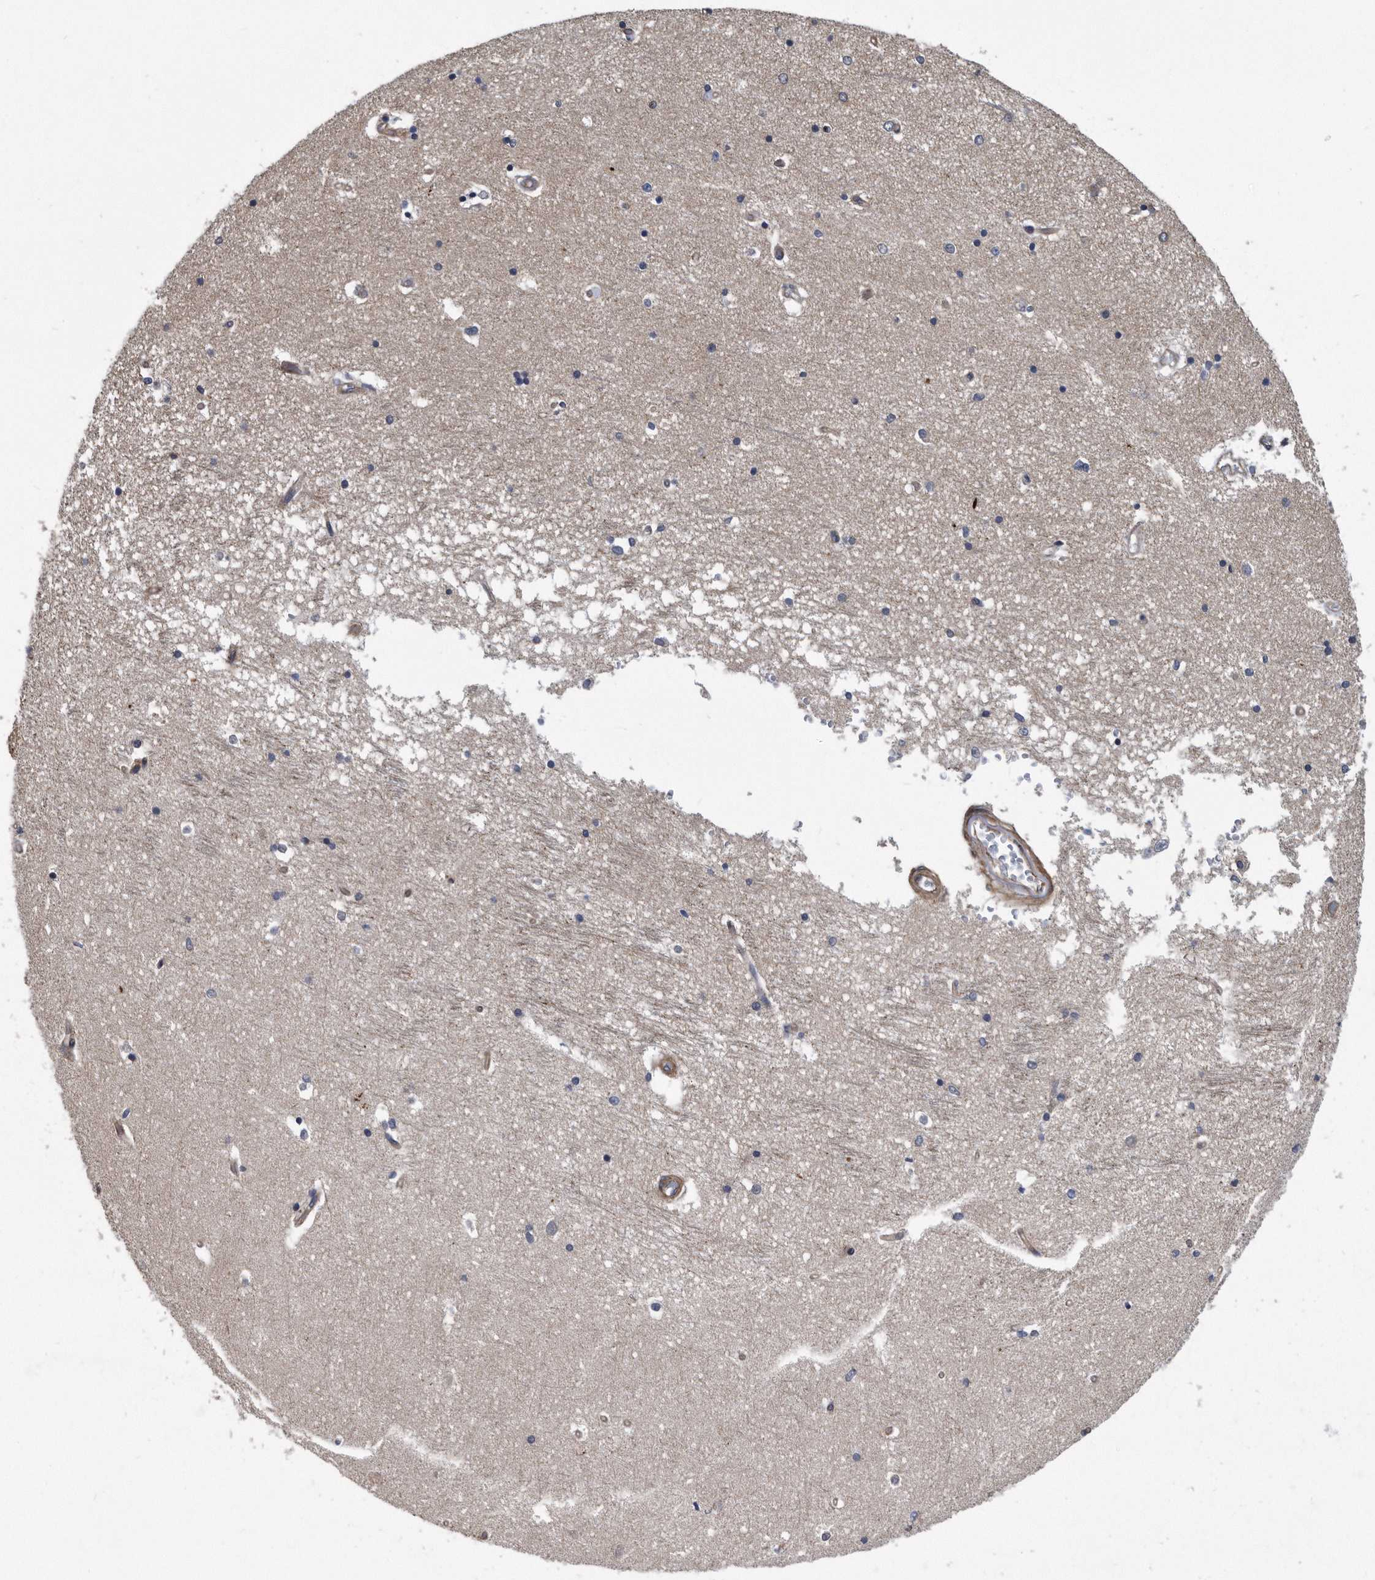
{"staining": {"intensity": "negative", "quantity": "none", "location": "none"}, "tissue": "hippocampus", "cell_type": "Glial cells", "image_type": "normal", "snomed": [{"axis": "morphology", "description": "Normal tissue, NOS"}, {"axis": "topography", "description": "Hippocampus"}], "caption": "Immunohistochemical staining of normal hippocampus displays no significant staining in glial cells.", "gene": "ARMCX1", "patient": {"sex": "male", "age": 45}}